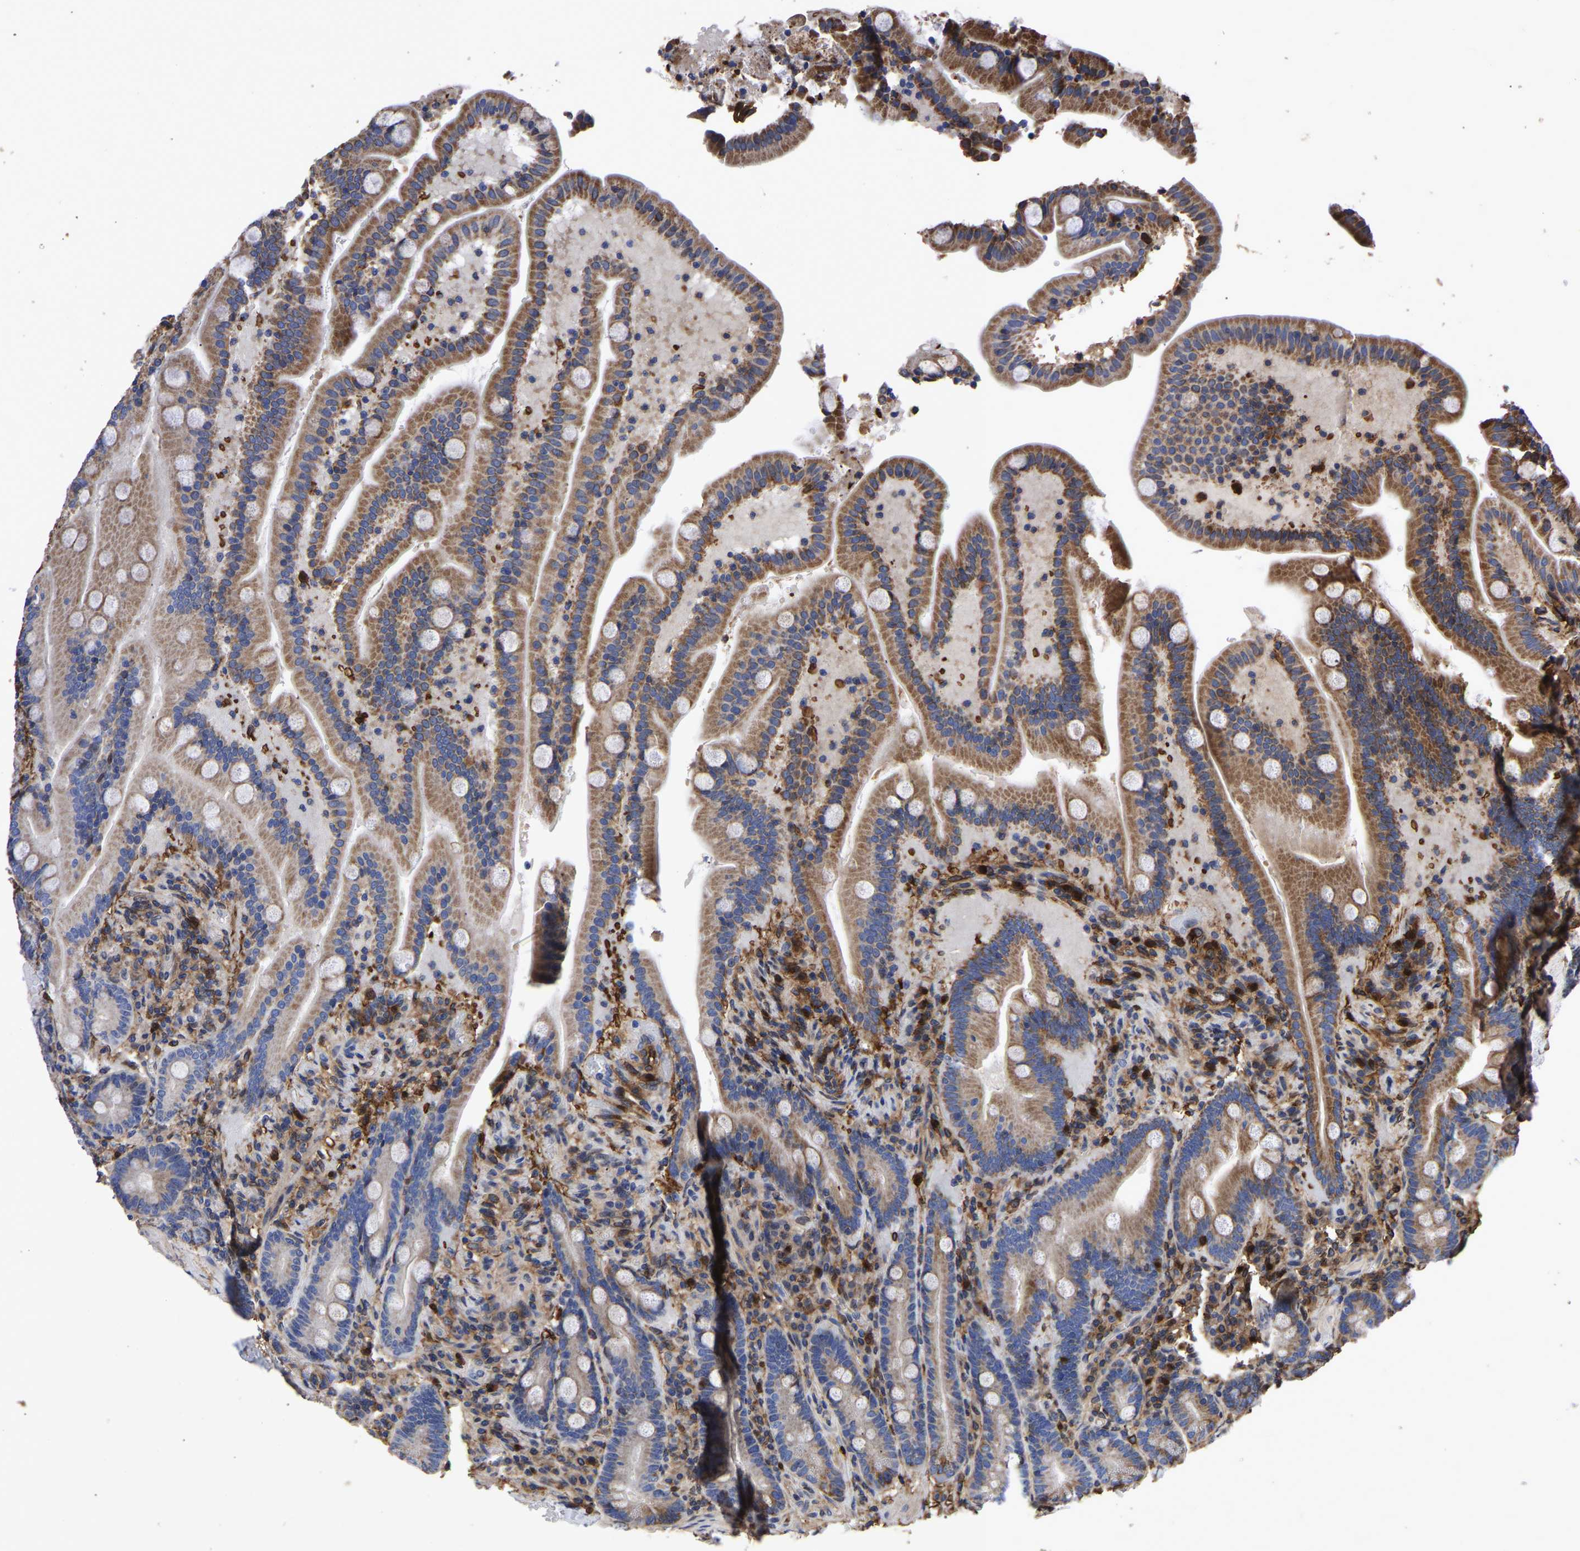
{"staining": {"intensity": "moderate", "quantity": ">75%", "location": "cytoplasmic/membranous"}, "tissue": "duodenum", "cell_type": "Glandular cells", "image_type": "normal", "snomed": [{"axis": "morphology", "description": "Normal tissue, NOS"}, {"axis": "topography", "description": "Duodenum"}], "caption": "The photomicrograph displays staining of unremarkable duodenum, revealing moderate cytoplasmic/membranous protein staining (brown color) within glandular cells. Using DAB (3,3'-diaminobenzidine) (brown) and hematoxylin (blue) stains, captured at high magnification using brightfield microscopy.", "gene": "LIF", "patient": {"sex": "male", "age": 54}}